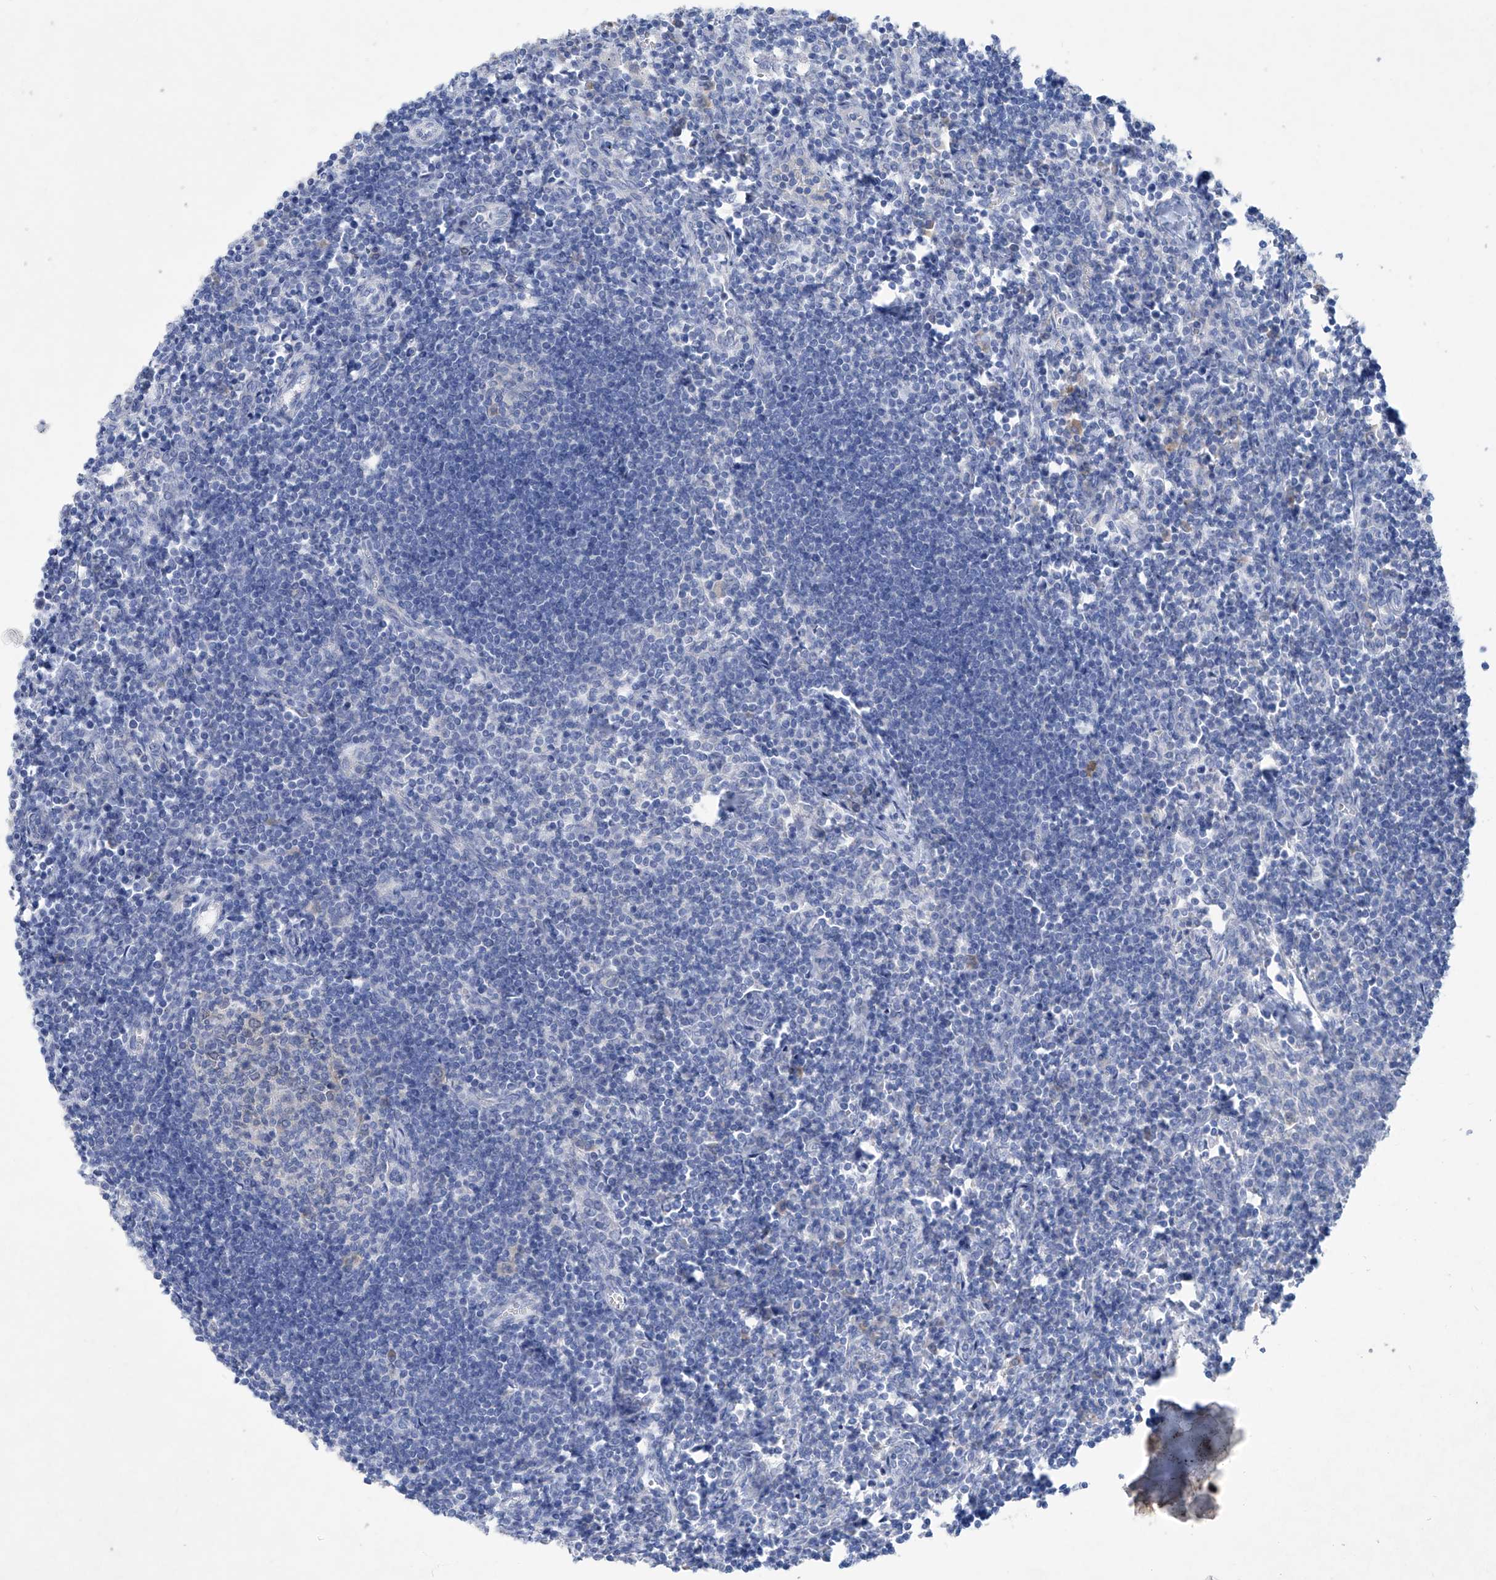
{"staining": {"intensity": "moderate", "quantity": "25%-75%", "location": "cytoplasmic/membranous"}, "tissue": "lymph node", "cell_type": "Germinal center cells", "image_type": "normal", "snomed": [{"axis": "morphology", "description": "Normal tissue, NOS"}, {"axis": "morphology", "description": "Malignant melanoma, Metastatic site"}, {"axis": "topography", "description": "Lymph node"}], "caption": "High-power microscopy captured an immunohistochemistry micrograph of normal lymph node, revealing moderate cytoplasmic/membranous staining in approximately 25%-75% of germinal center cells. (IHC, brightfield microscopy, high magnification).", "gene": "ASNS", "patient": {"sex": "male", "age": 41}}